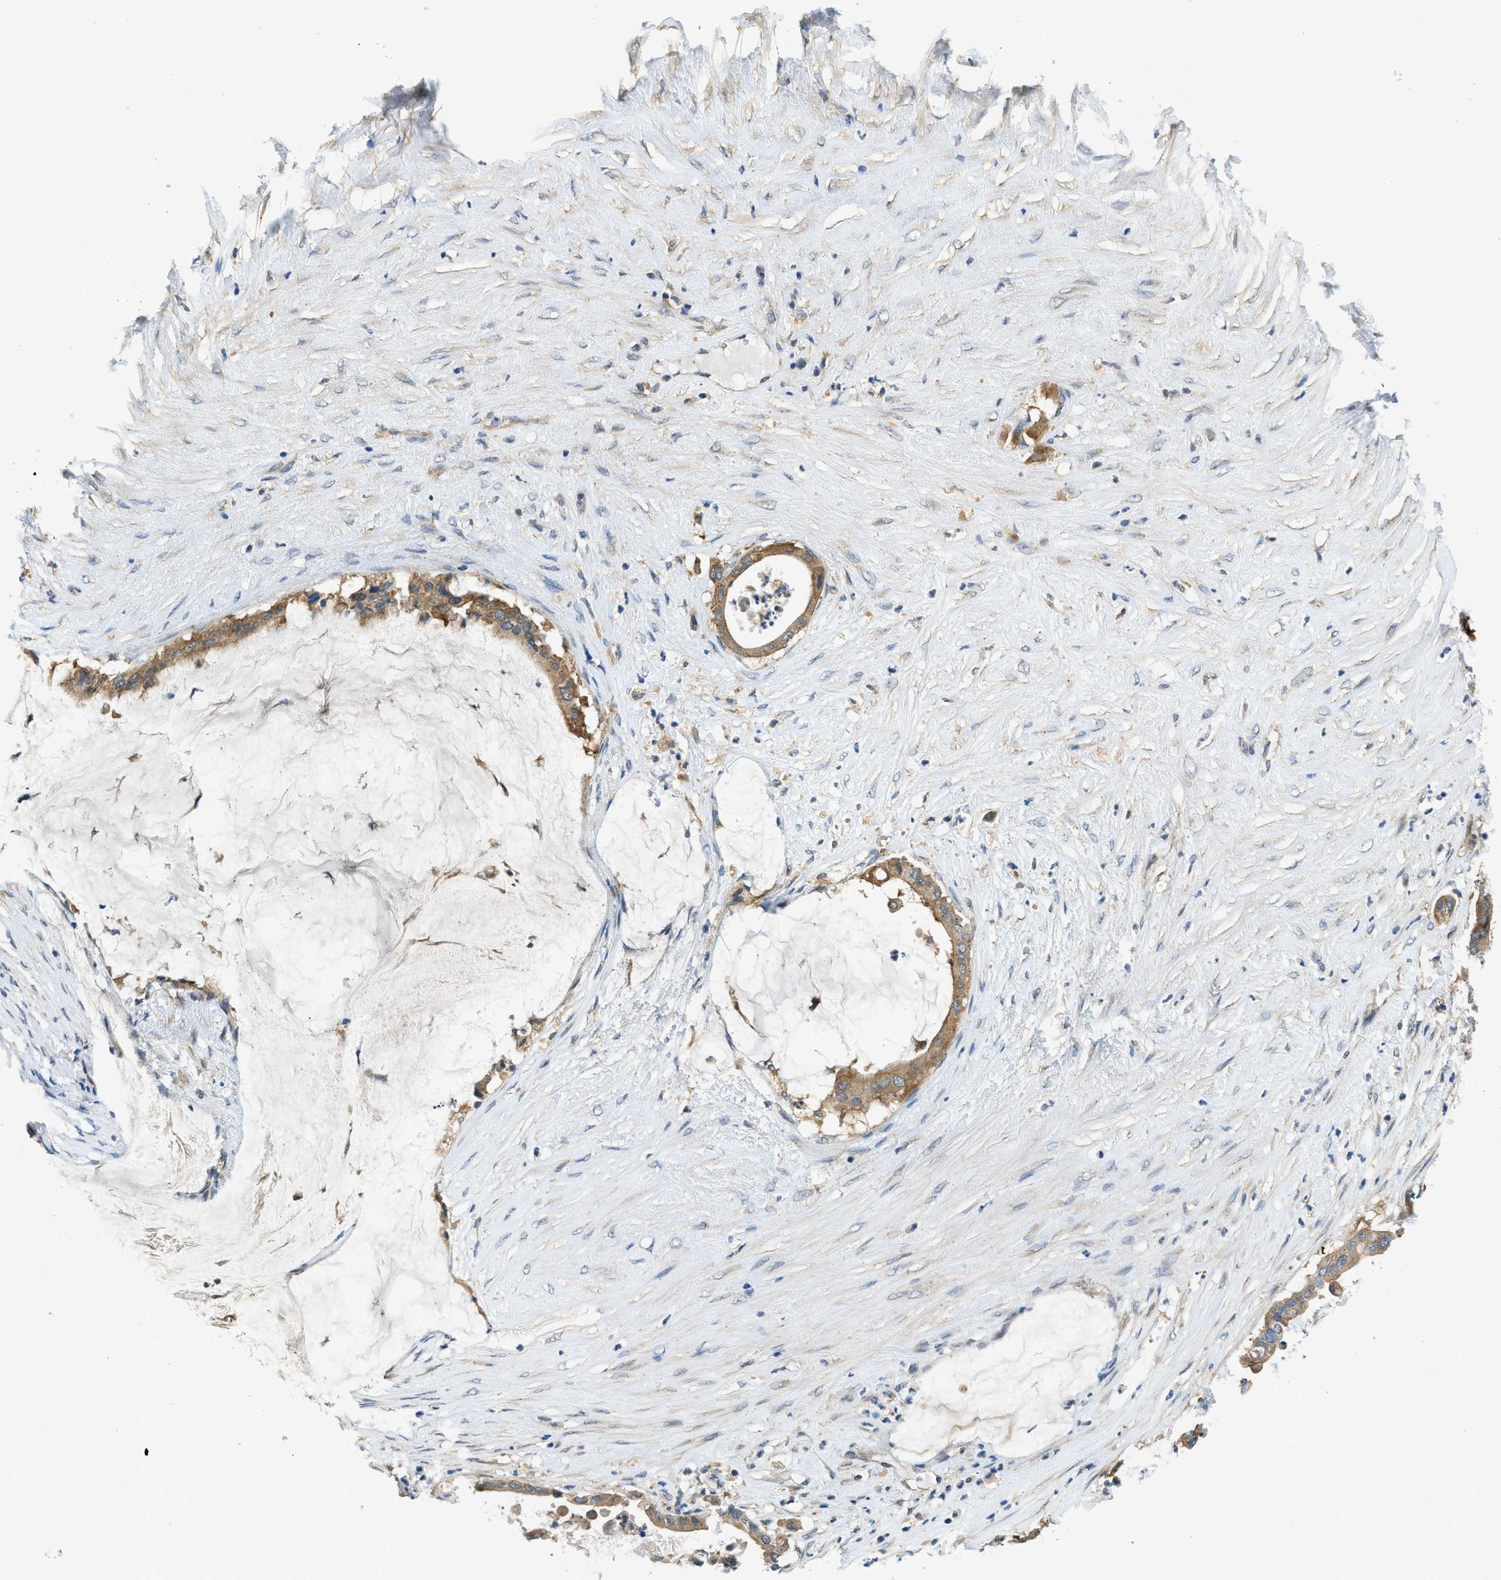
{"staining": {"intensity": "moderate", "quantity": ">75%", "location": "cytoplasmic/membranous"}, "tissue": "pancreatic cancer", "cell_type": "Tumor cells", "image_type": "cancer", "snomed": [{"axis": "morphology", "description": "Adenocarcinoma, NOS"}, {"axis": "topography", "description": "Pancreas"}], "caption": "Immunohistochemical staining of pancreatic cancer demonstrates medium levels of moderate cytoplasmic/membranous protein expression in approximately >75% of tumor cells.", "gene": "RIPK2", "patient": {"sex": "male", "age": 41}}